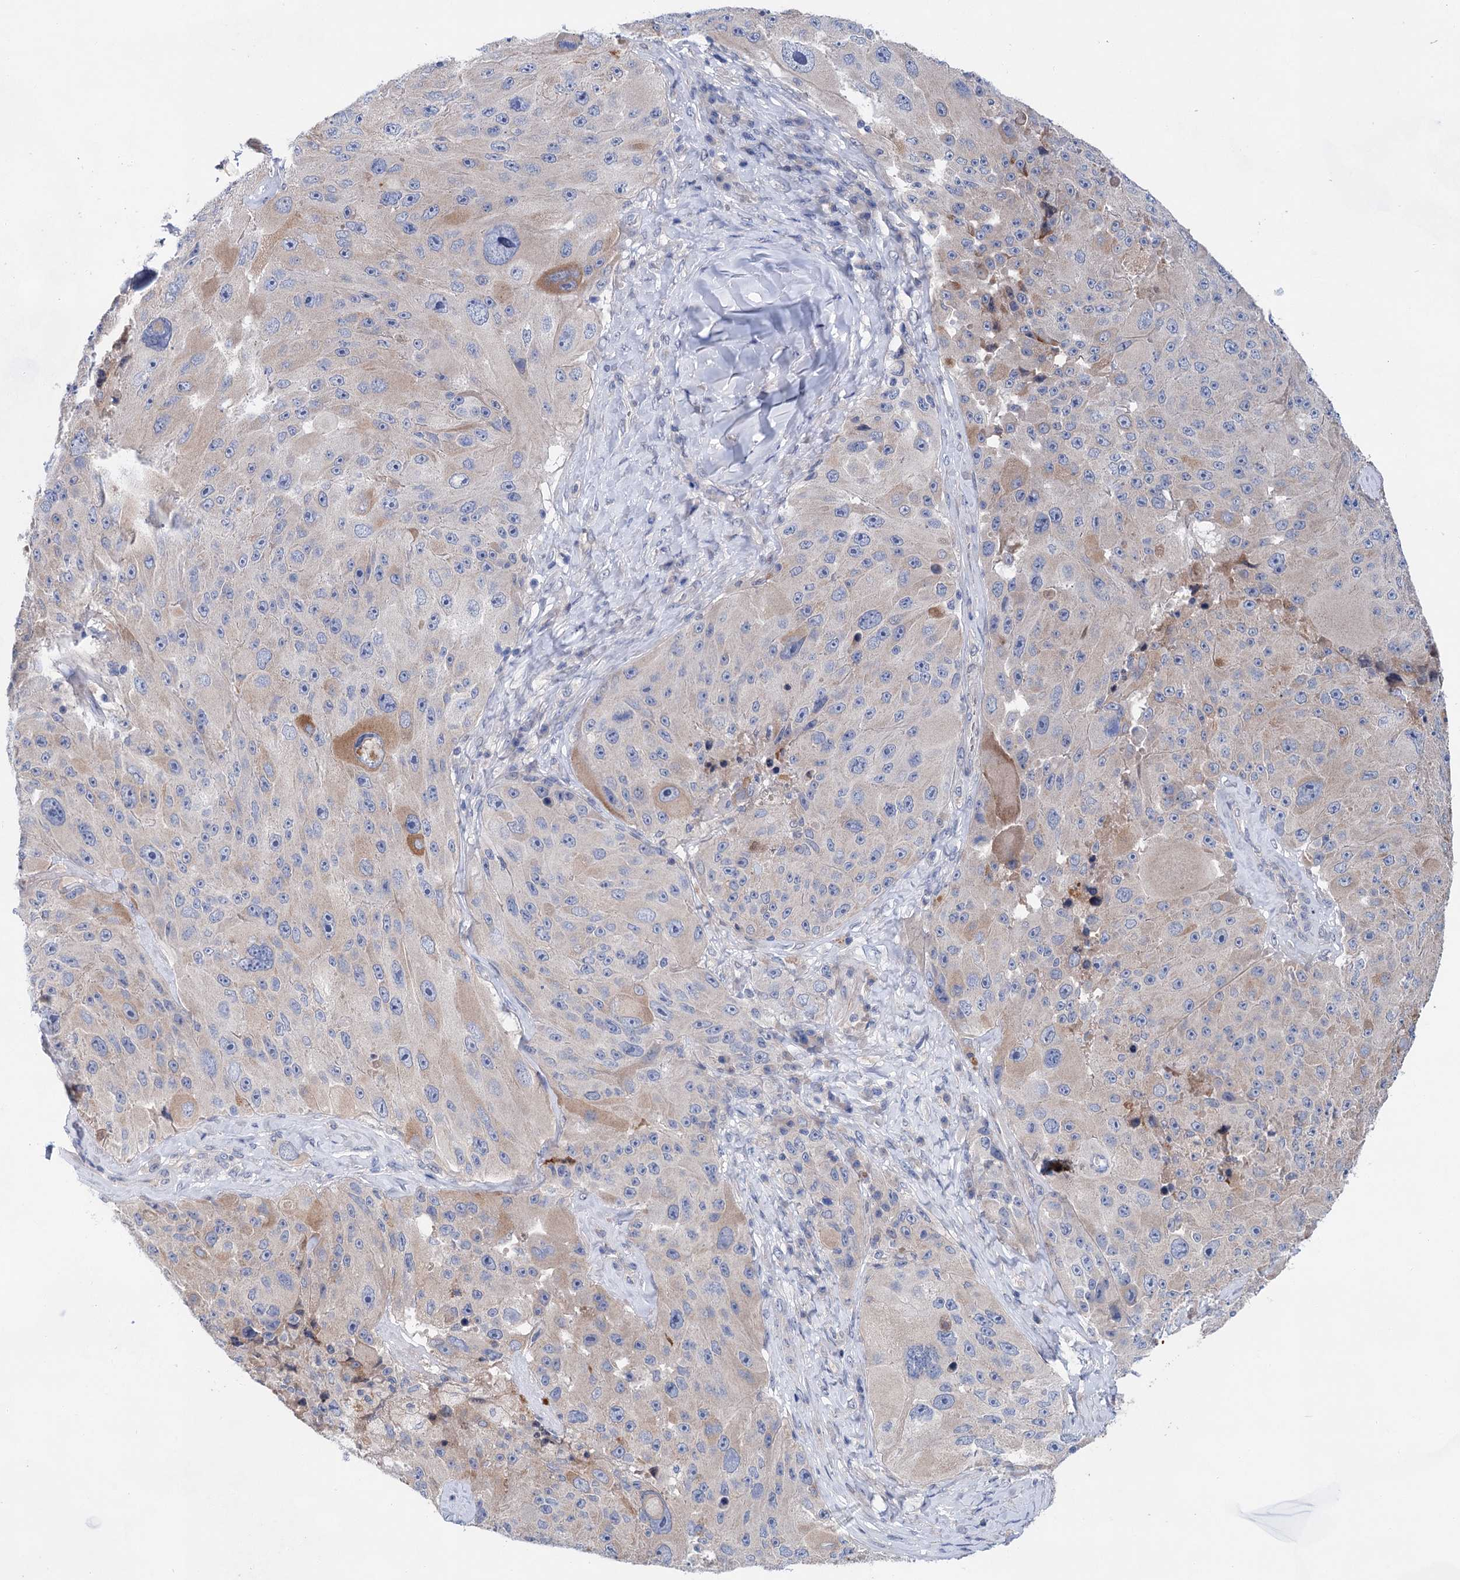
{"staining": {"intensity": "weak", "quantity": "<25%", "location": "cytoplasmic/membranous"}, "tissue": "melanoma", "cell_type": "Tumor cells", "image_type": "cancer", "snomed": [{"axis": "morphology", "description": "Malignant melanoma, Metastatic site"}, {"axis": "topography", "description": "Lymph node"}], "caption": "The image displays no staining of tumor cells in melanoma. (DAB (3,3'-diaminobenzidine) IHC visualized using brightfield microscopy, high magnification).", "gene": "MORN3", "patient": {"sex": "male", "age": 62}}